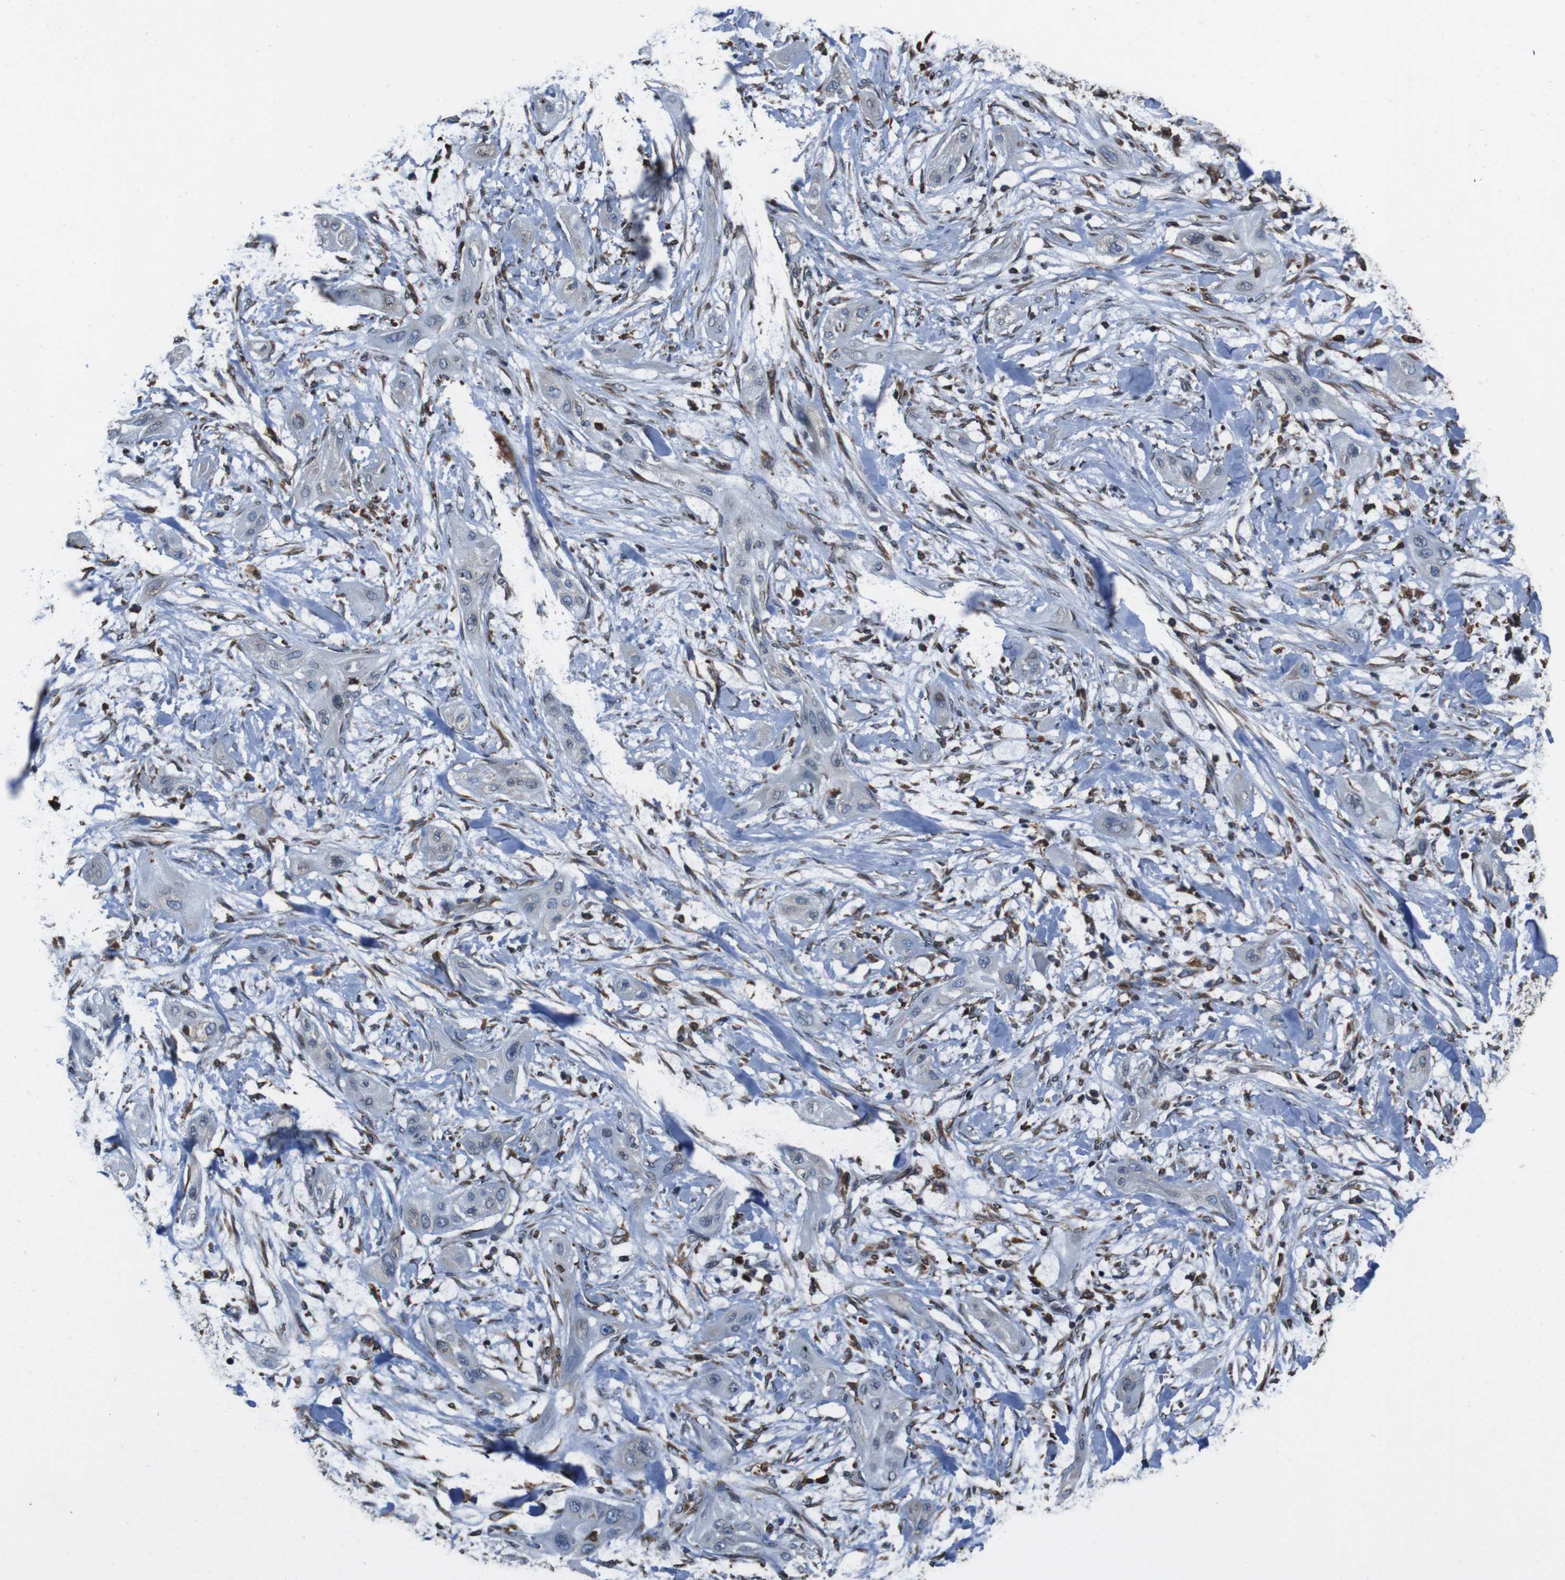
{"staining": {"intensity": "negative", "quantity": "none", "location": "none"}, "tissue": "lung cancer", "cell_type": "Tumor cells", "image_type": "cancer", "snomed": [{"axis": "morphology", "description": "Squamous cell carcinoma, NOS"}, {"axis": "topography", "description": "Lung"}], "caption": "Tumor cells are negative for protein expression in human squamous cell carcinoma (lung).", "gene": "APMAP", "patient": {"sex": "female", "age": 47}}